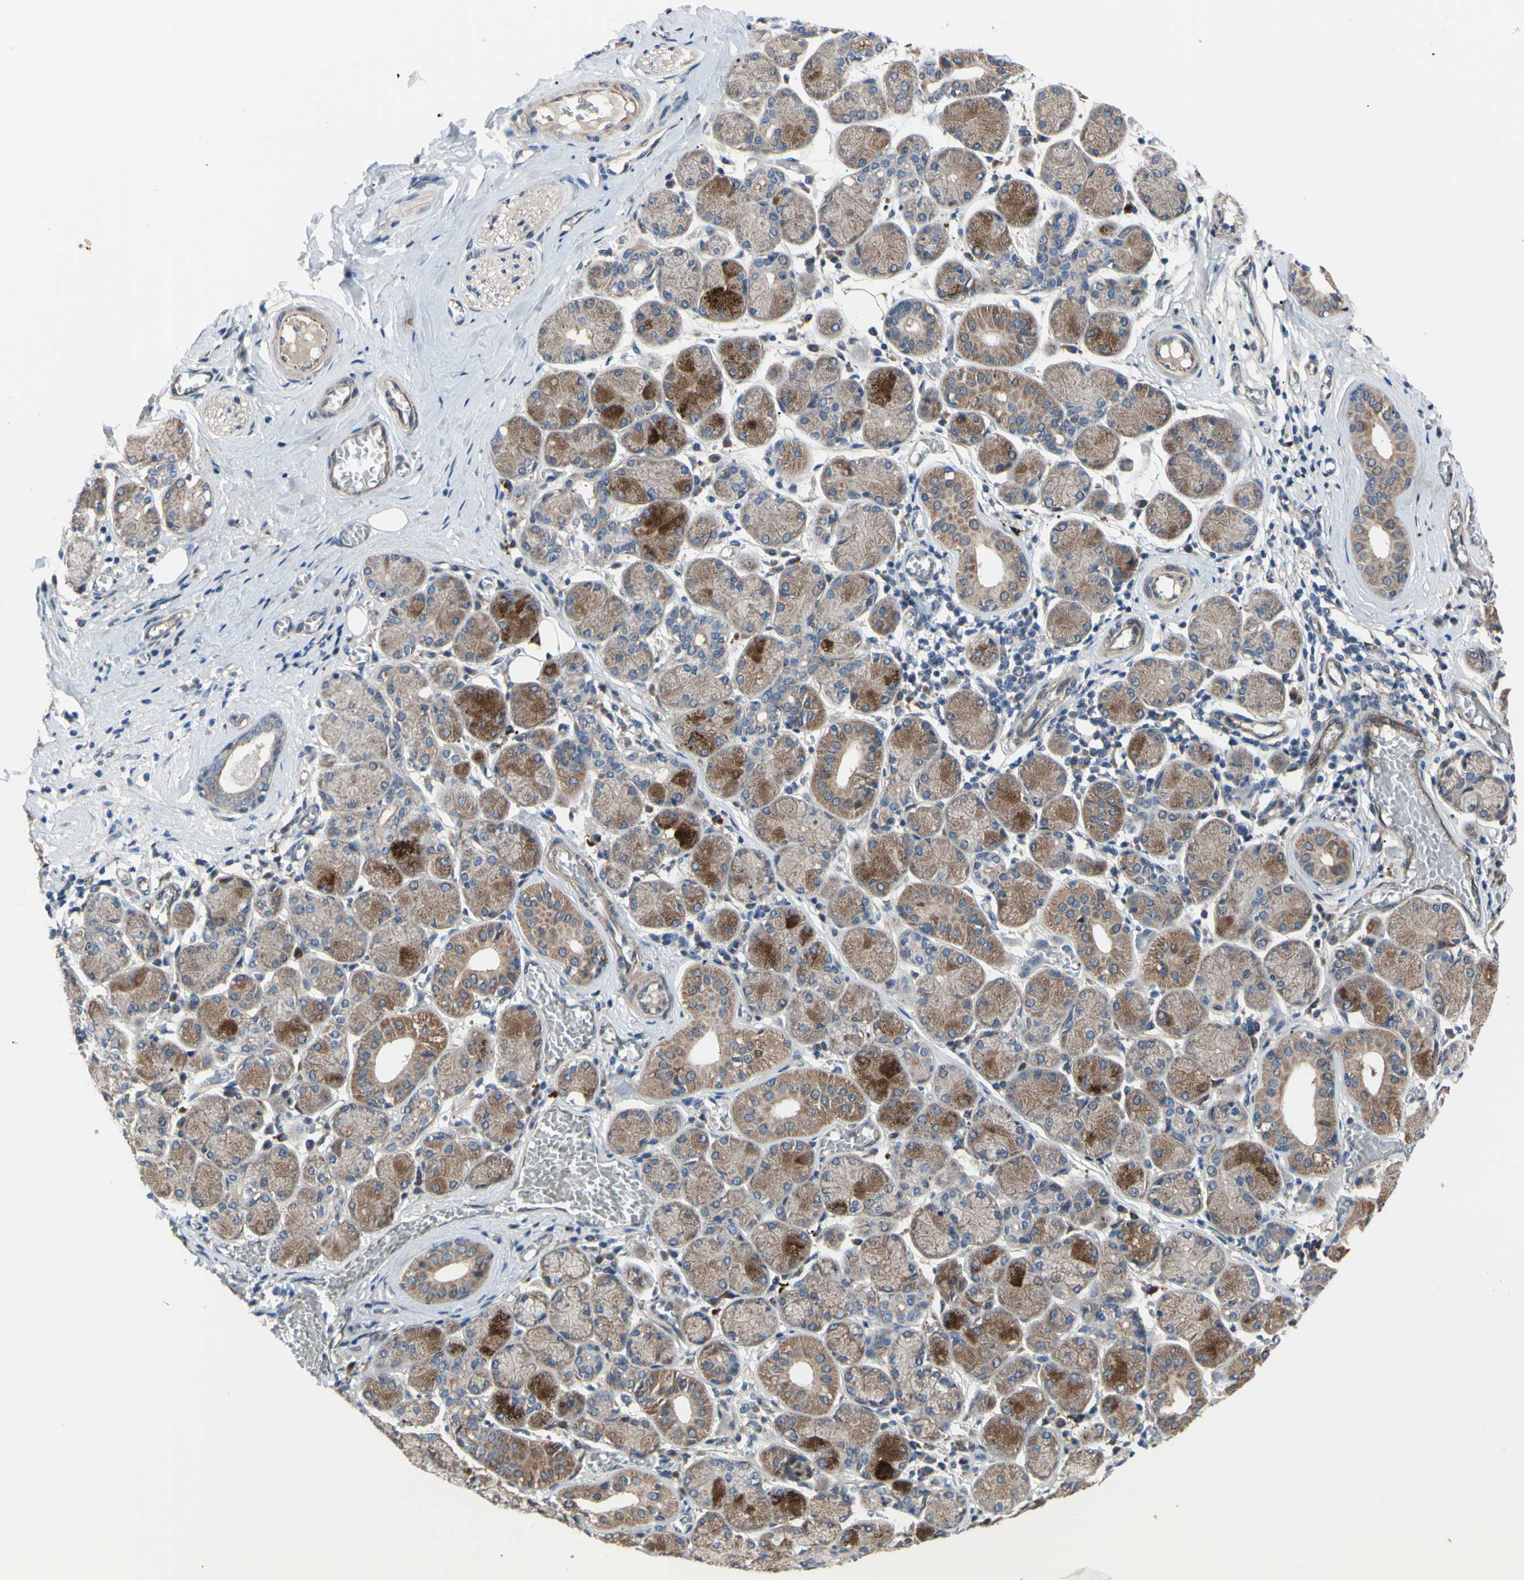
{"staining": {"intensity": "moderate", "quantity": ">75%", "location": "cytoplasmic/membranous"}, "tissue": "salivary gland", "cell_type": "Glandular cells", "image_type": "normal", "snomed": [{"axis": "morphology", "description": "Normal tissue, NOS"}, {"axis": "topography", "description": "Salivary gland"}], "caption": "A medium amount of moderate cytoplasmic/membranous staining is present in about >75% of glandular cells in unremarkable salivary gland. The protein is shown in brown color, while the nuclei are stained blue.", "gene": "SVIL", "patient": {"sex": "female", "age": 24}}